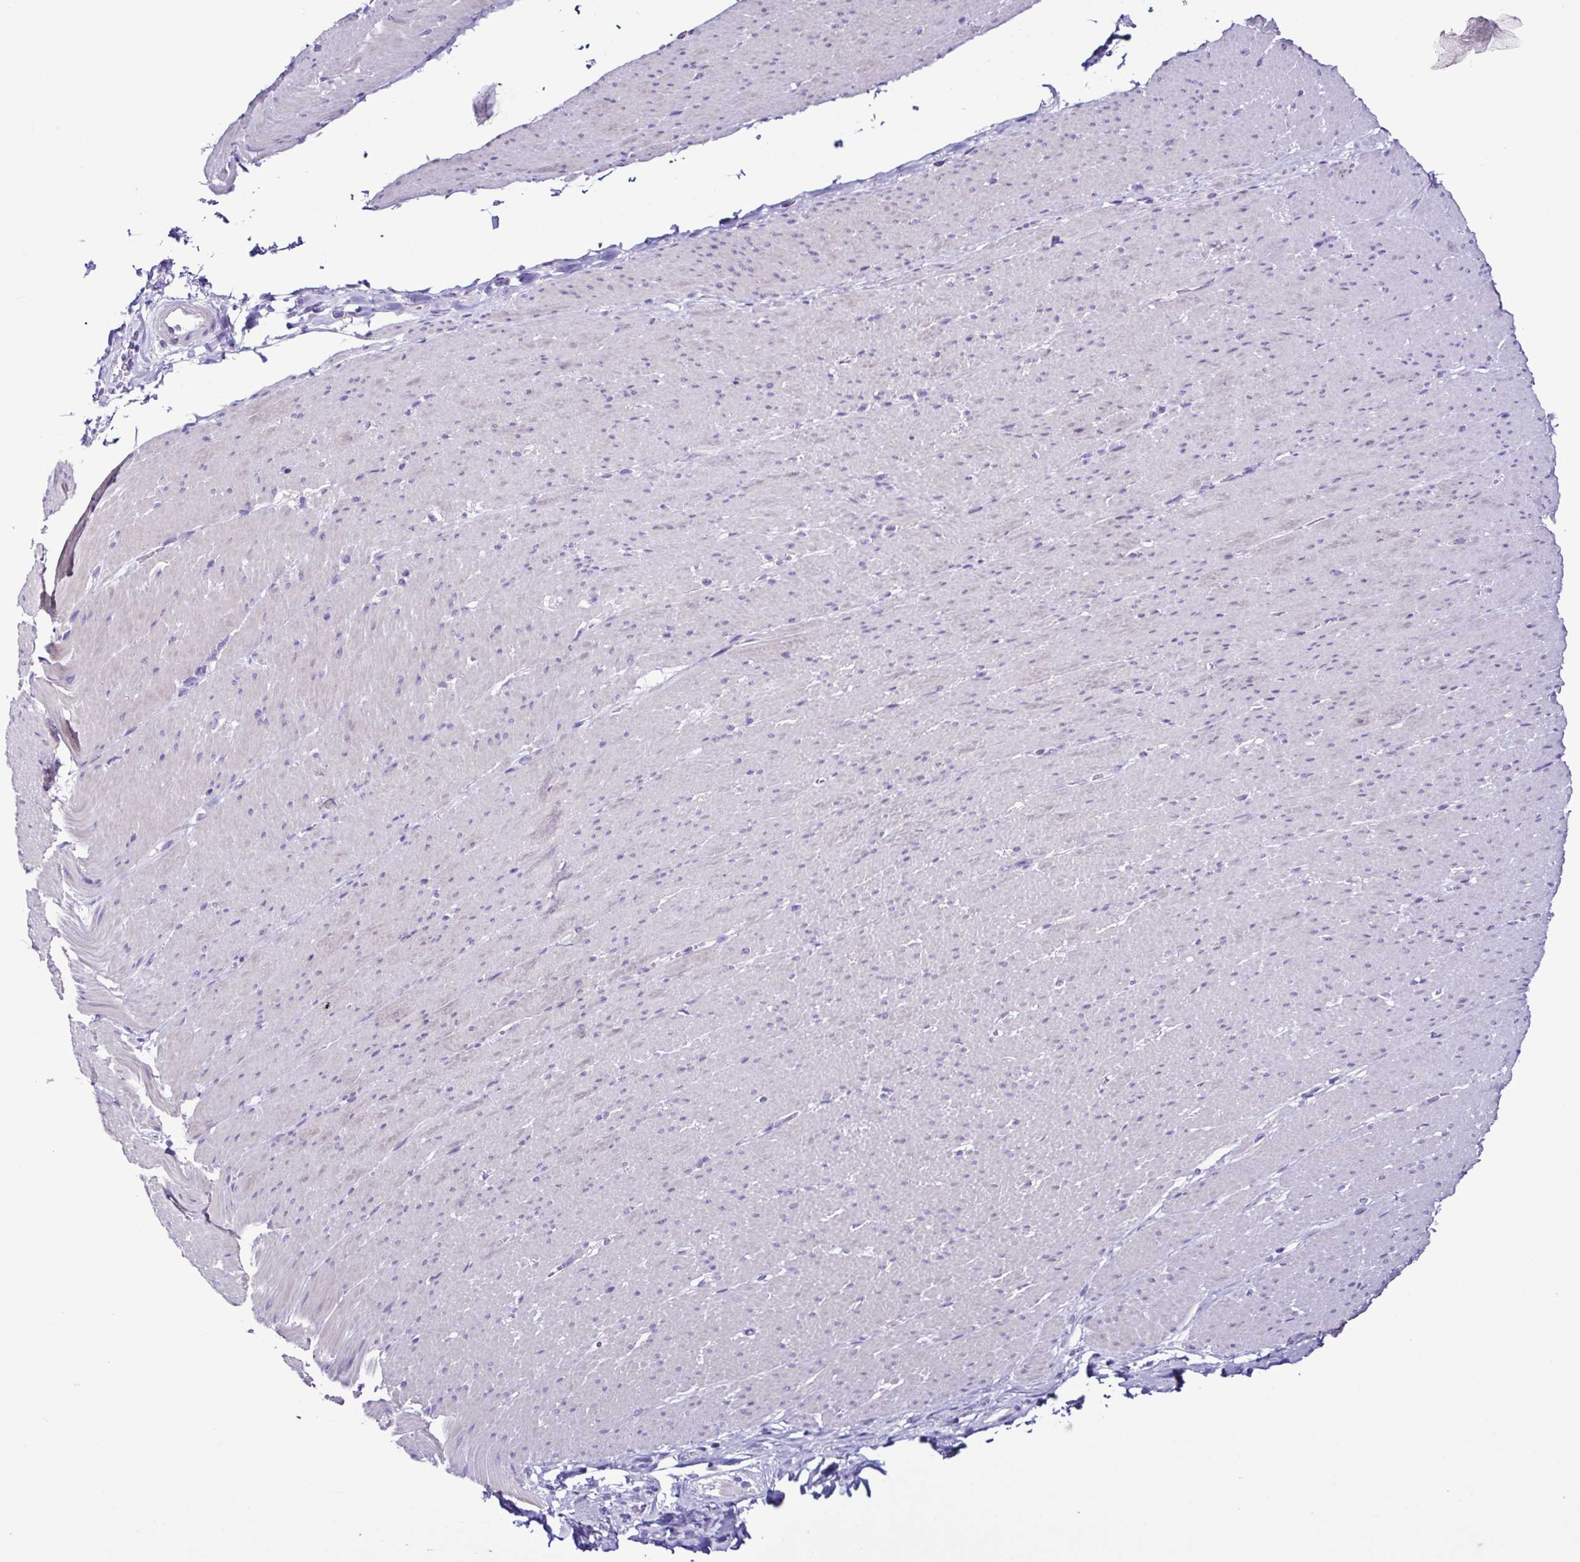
{"staining": {"intensity": "negative", "quantity": "none", "location": "none"}, "tissue": "smooth muscle", "cell_type": "Smooth muscle cells", "image_type": "normal", "snomed": [{"axis": "morphology", "description": "Normal tissue, NOS"}, {"axis": "topography", "description": "Smooth muscle"}, {"axis": "topography", "description": "Rectum"}], "caption": "IHC histopathology image of benign smooth muscle: smooth muscle stained with DAB exhibits no significant protein staining in smooth muscle cells. Brightfield microscopy of immunohistochemistry stained with DAB (3,3'-diaminobenzidine) (brown) and hematoxylin (blue), captured at high magnification.", "gene": "SRL", "patient": {"sex": "male", "age": 53}}